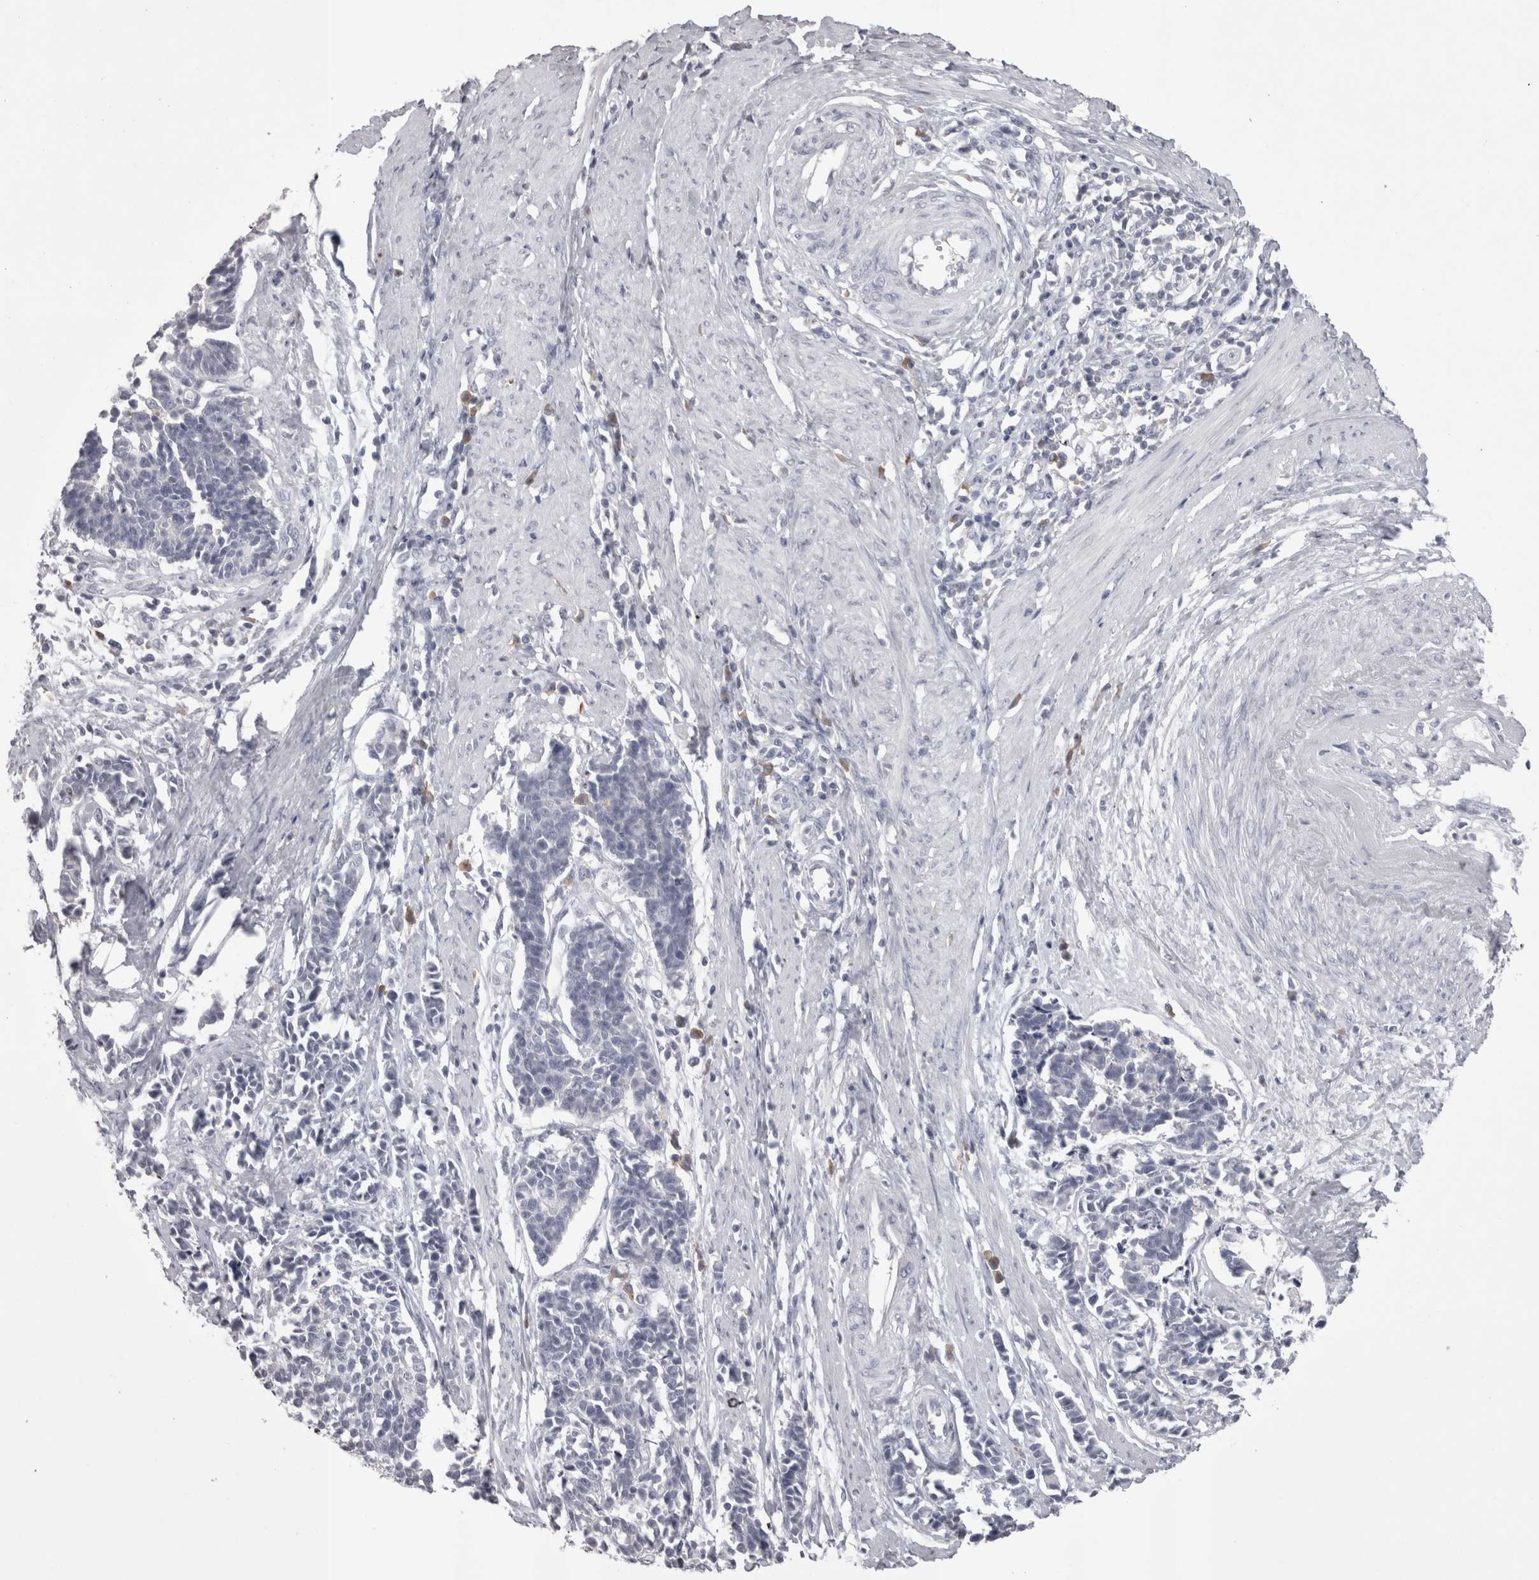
{"staining": {"intensity": "negative", "quantity": "none", "location": "none"}, "tissue": "cervical cancer", "cell_type": "Tumor cells", "image_type": "cancer", "snomed": [{"axis": "morphology", "description": "Normal tissue, NOS"}, {"axis": "morphology", "description": "Squamous cell carcinoma, NOS"}, {"axis": "topography", "description": "Cervix"}], "caption": "An immunohistochemistry image of cervical cancer (squamous cell carcinoma) is shown. There is no staining in tumor cells of cervical cancer (squamous cell carcinoma).", "gene": "LAX1", "patient": {"sex": "female", "age": 35}}